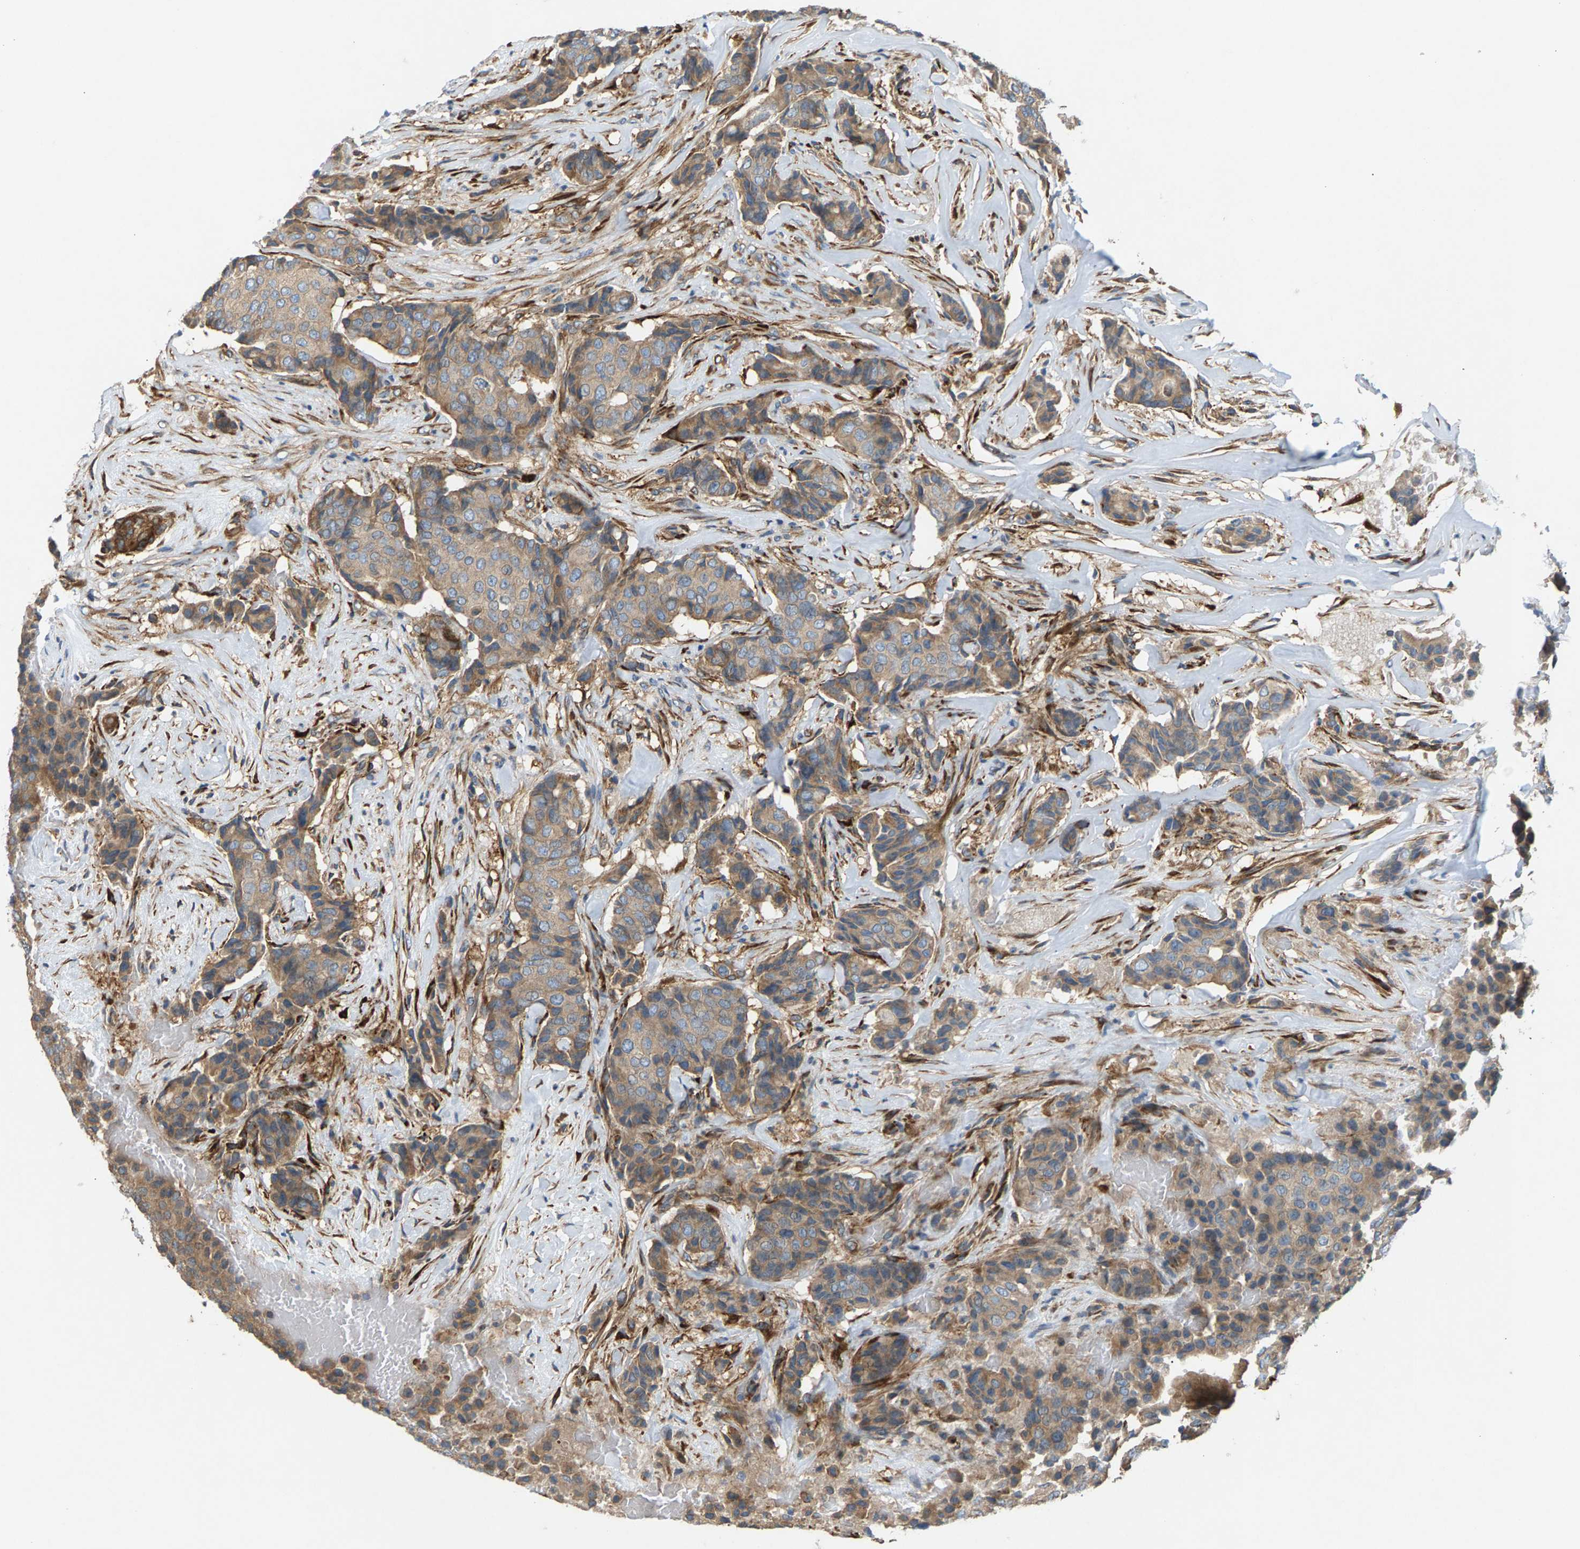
{"staining": {"intensity": "weak", "quantity": ">75%", "location": "cytoplasmic/membranous"}, "tissue": "breast cancer", "cell_type": "Tumor cells", "image_type": "cancer", "snomed": [{"axis": "morphology", "description": "Duct carcinoma"}, {"axis": "topography", "description": "Breast"}], "caption": "Breast infiltrating ductal carcinoma tissue reveals weak cytoplasmic/membranous staining in about >75% of tumor cells", "gene": "PDCL", "patient": {"sex": "female", "age": 75}}